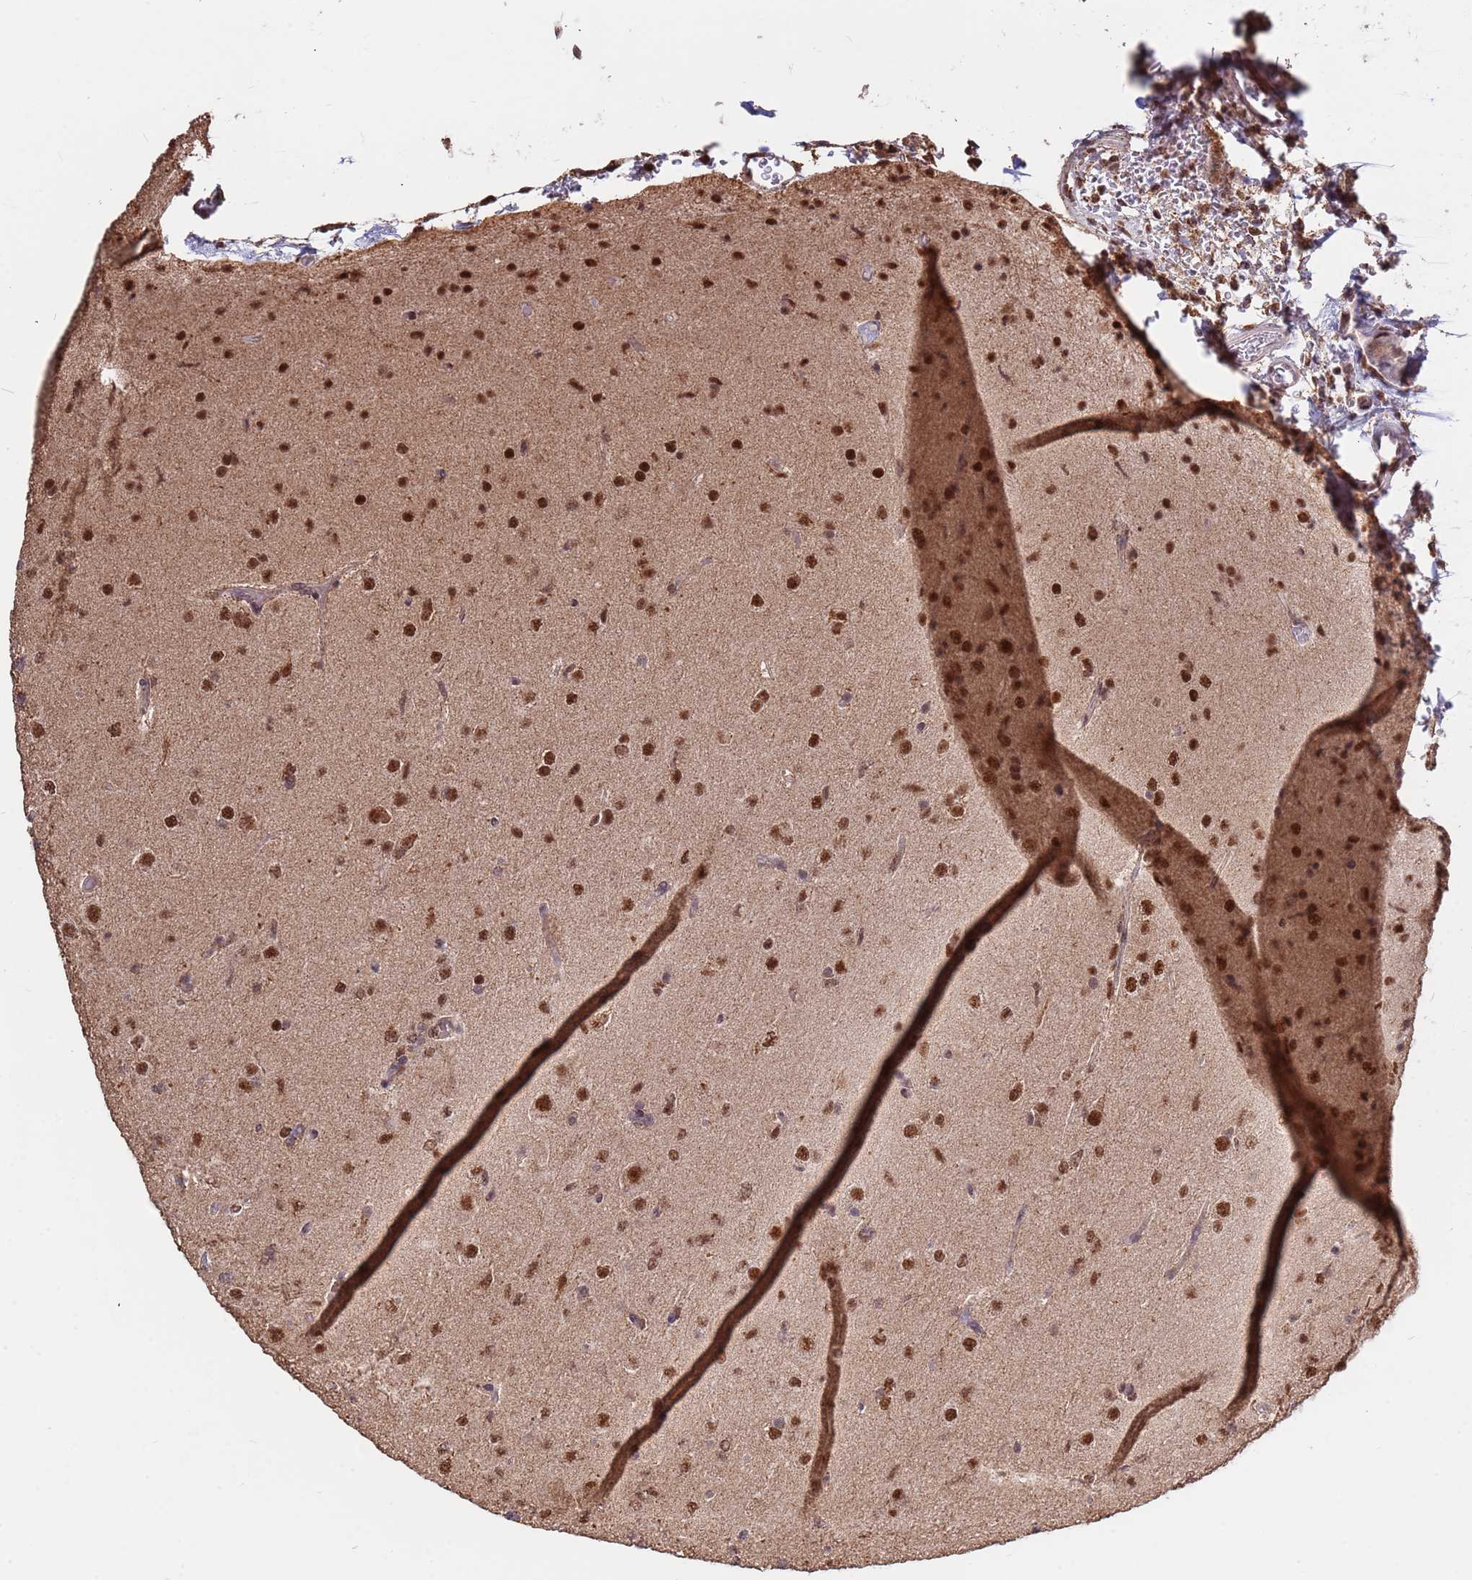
{"staining": {"intensity": "strong", "quantity": ">75%", "location": "nuclear"}, "tissue": "glioma", "cell_type": "Tumor cells", "image_type": "cancer", "snomed": [{"axis": "morphology", "description": "Glioma, malignant, Low grade"}, {"axis": "topography", "description": "Brain"}], "caption": "Approximately >75% of tumor cells in human malignant glioma (low-grade) reveal strong nuclear protein positivity as visualized by brown immunohistochemical staining.", "gene": "DENND2B", "patient": {"sex": "male", "age": 65}}